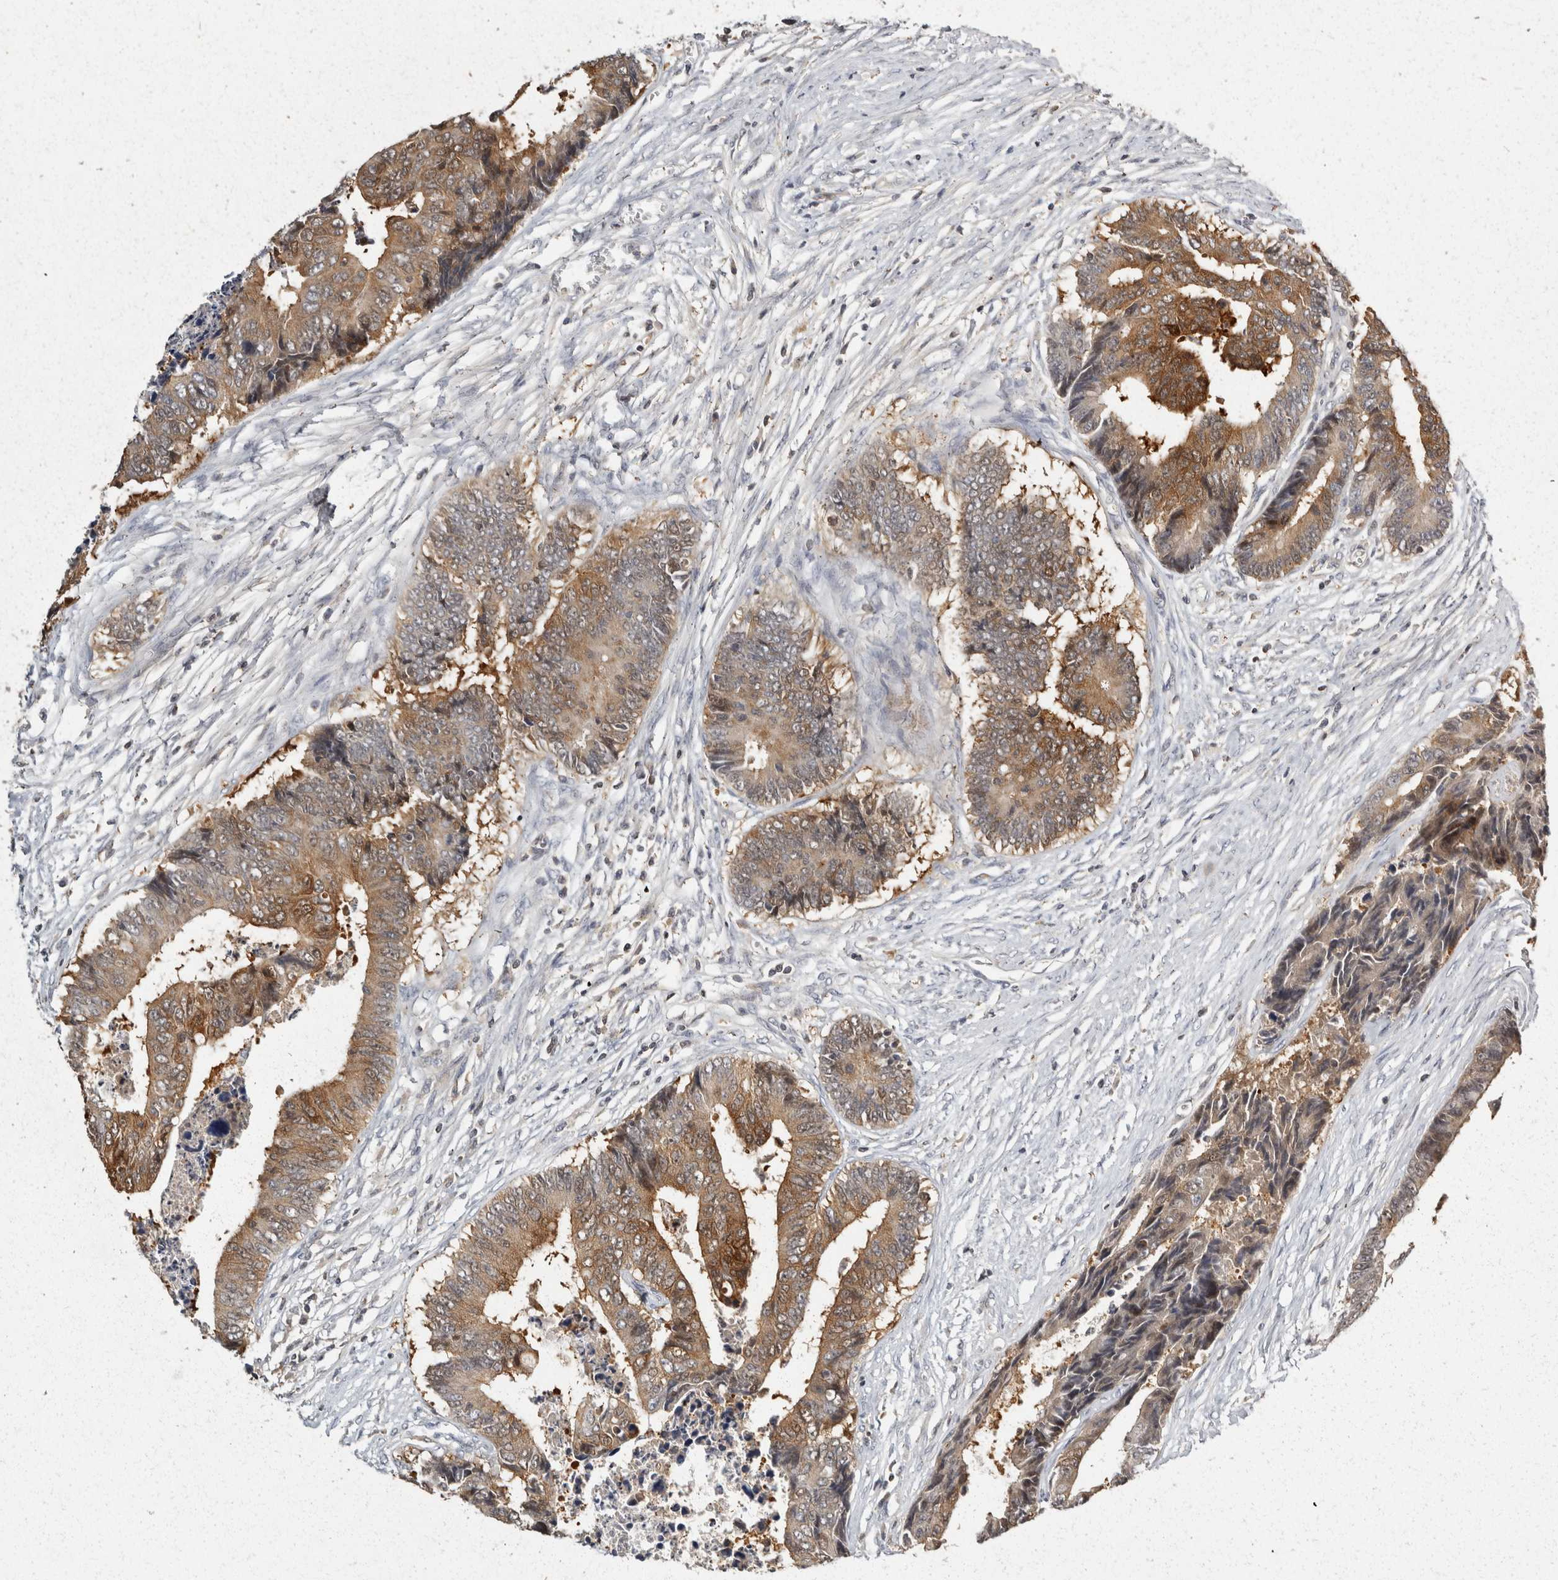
{"staining": {"intensity": "moderate", "quantity": "25%-75%", "location": "cytoplasmic/membranous,nuclear"}, "tissue": "colorectal cancer", "cell_type": "Tumor cells", "image_type": "cancer", "snomed": [{"axis": "morphology", "description": "Adenocarcinoma, NOS"}, {"axis": "topography", "description": "Rectum"}], "caption": "Protein staining displays moderate cytoplasmic/membranous and nuclear expression in about 25%-75% of tumor cells in colorectal adenocarcinoma.", "gene": "ACAT2", "patient": {"sex": "male", "age": 84}}